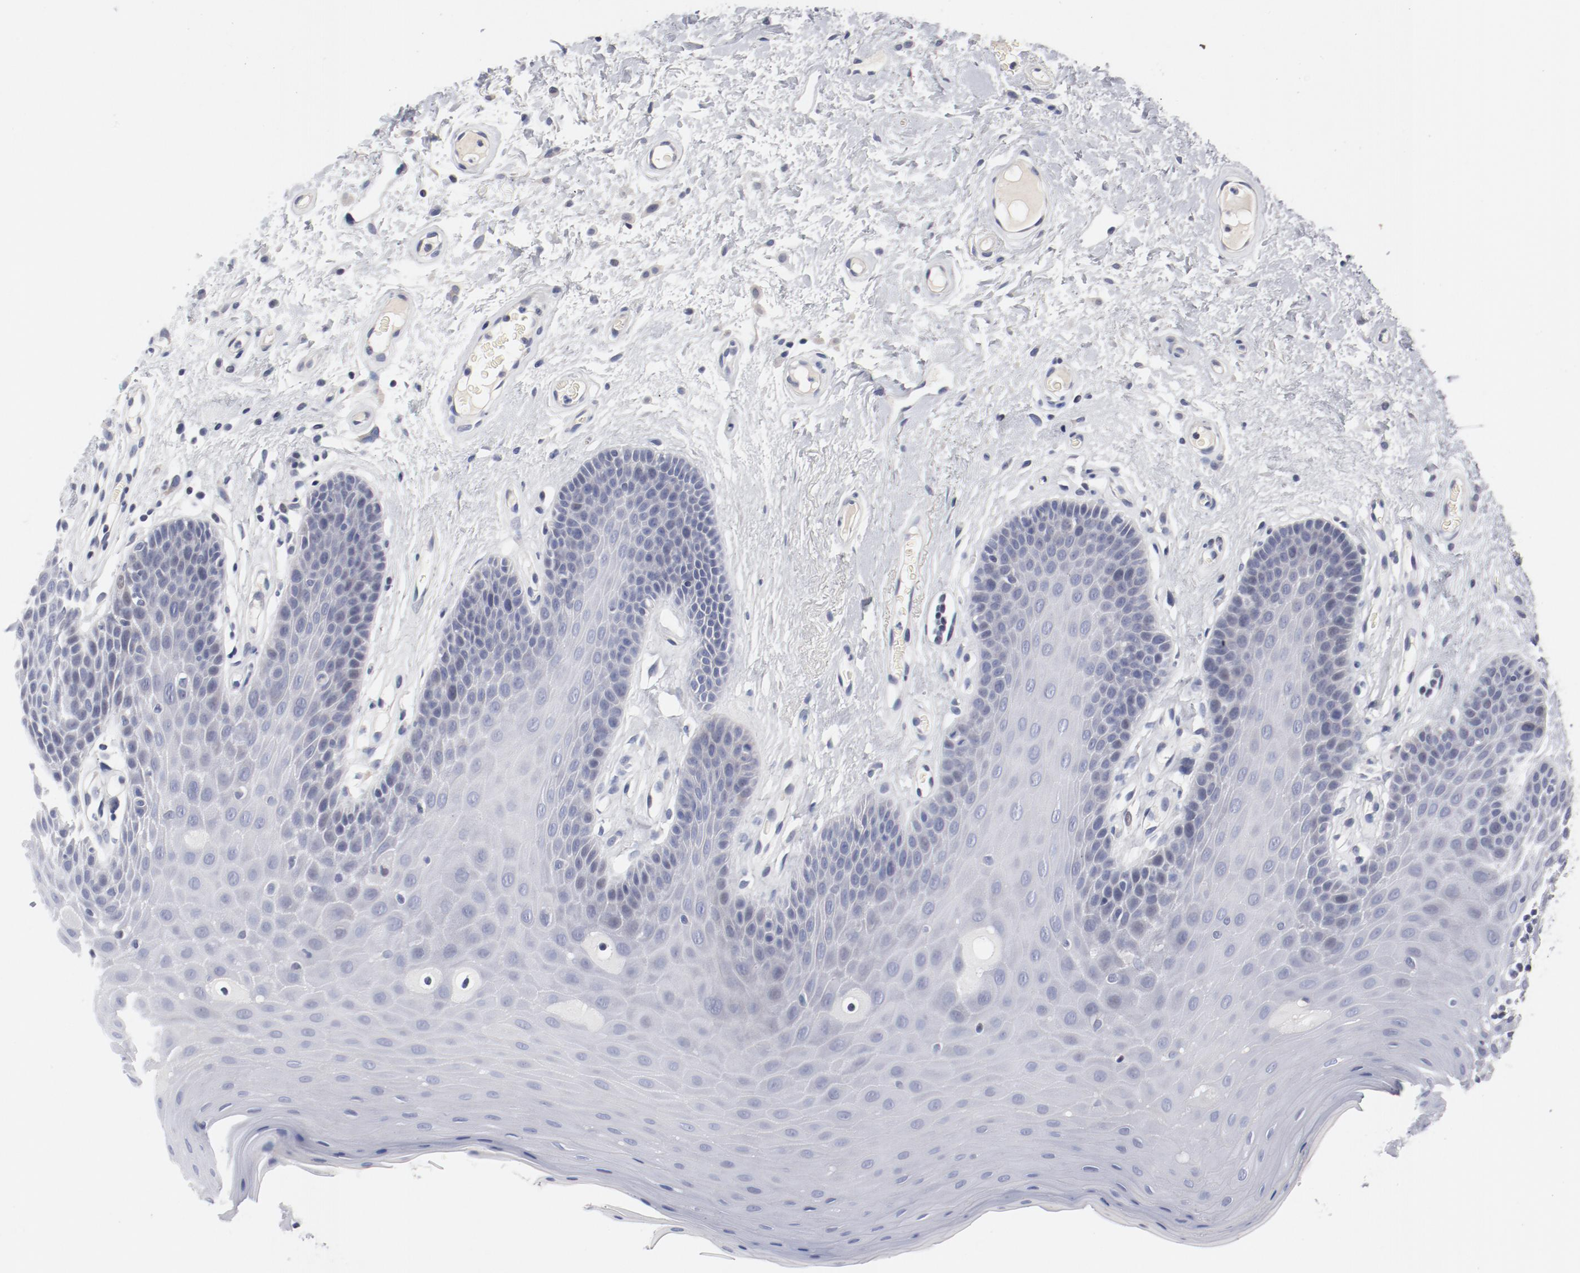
{"staining": {"intensity": "negative", "quantity": "none", "location": "none"}, "tissue": "oral mucosa", "cell_type": "Squamous epithelial cells", "image_type": "normal", "snomed": [{"axis": "morphology", "description": "Normal tissue, NOS"}, {"axis": "morphology", "description": "Squamous cell carcinoma, NOS"}, {"axis": "topography", "description": "Skeletal muscle"}, {"axis": "topography", "description": "Oral tissue"}, {"axis": "topography", "description": "Head-Neck"}], "caption": "Unremarkable oral mucosa was stained to show a protein in brown. There is no significant expression in squamous epithelial cells. (Brightfield microscopy of DAB IHC at high magnification).", "gene": "KCNK13", "patient": {"sex": "male", "age": 71}}